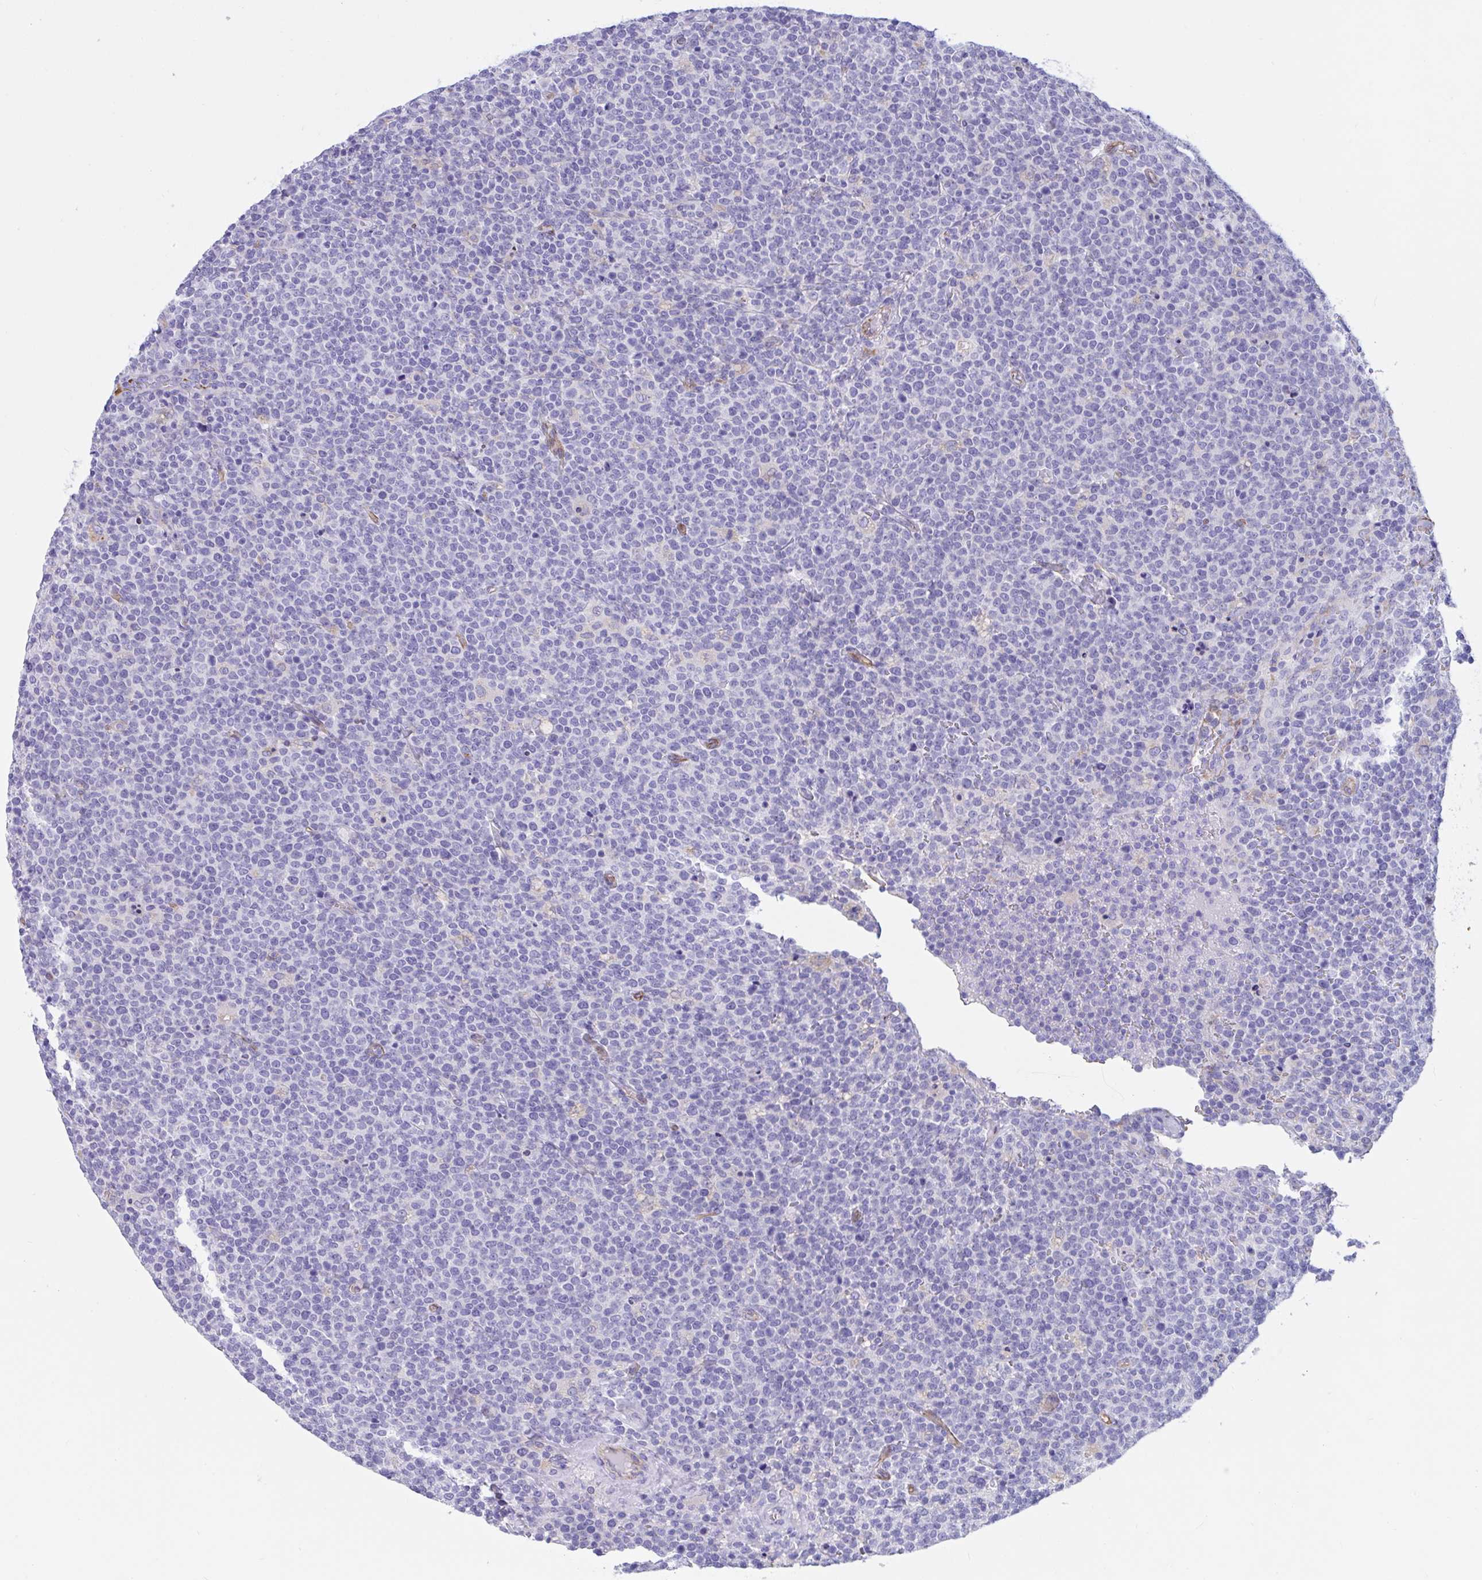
{"staining": {"intensity": "negative", "quantity": "none", "location": "none"}, "tissue": "lymphoma", "cell_type": "Tumor cells", "image_type": "cancer", "snomed": [{"axis": "morphology", "description": "Malignant lymphoma, non-Hodgkin's type, High grade"}, {"axis": "topography", "description": "Lymph node"}], "caption": "Protein analysis of malignant lymphoma, non-Hodgkin's type (high-grade) displays no significant positivity in tumor cells. (DAB (3,3'-diaminobenzidine) immunohistochemistry (IHC) visualized using brightfield microscopy, high magnification).", "gene": "RPL22L1", "patient": {"sex": "male", "age": 61}}